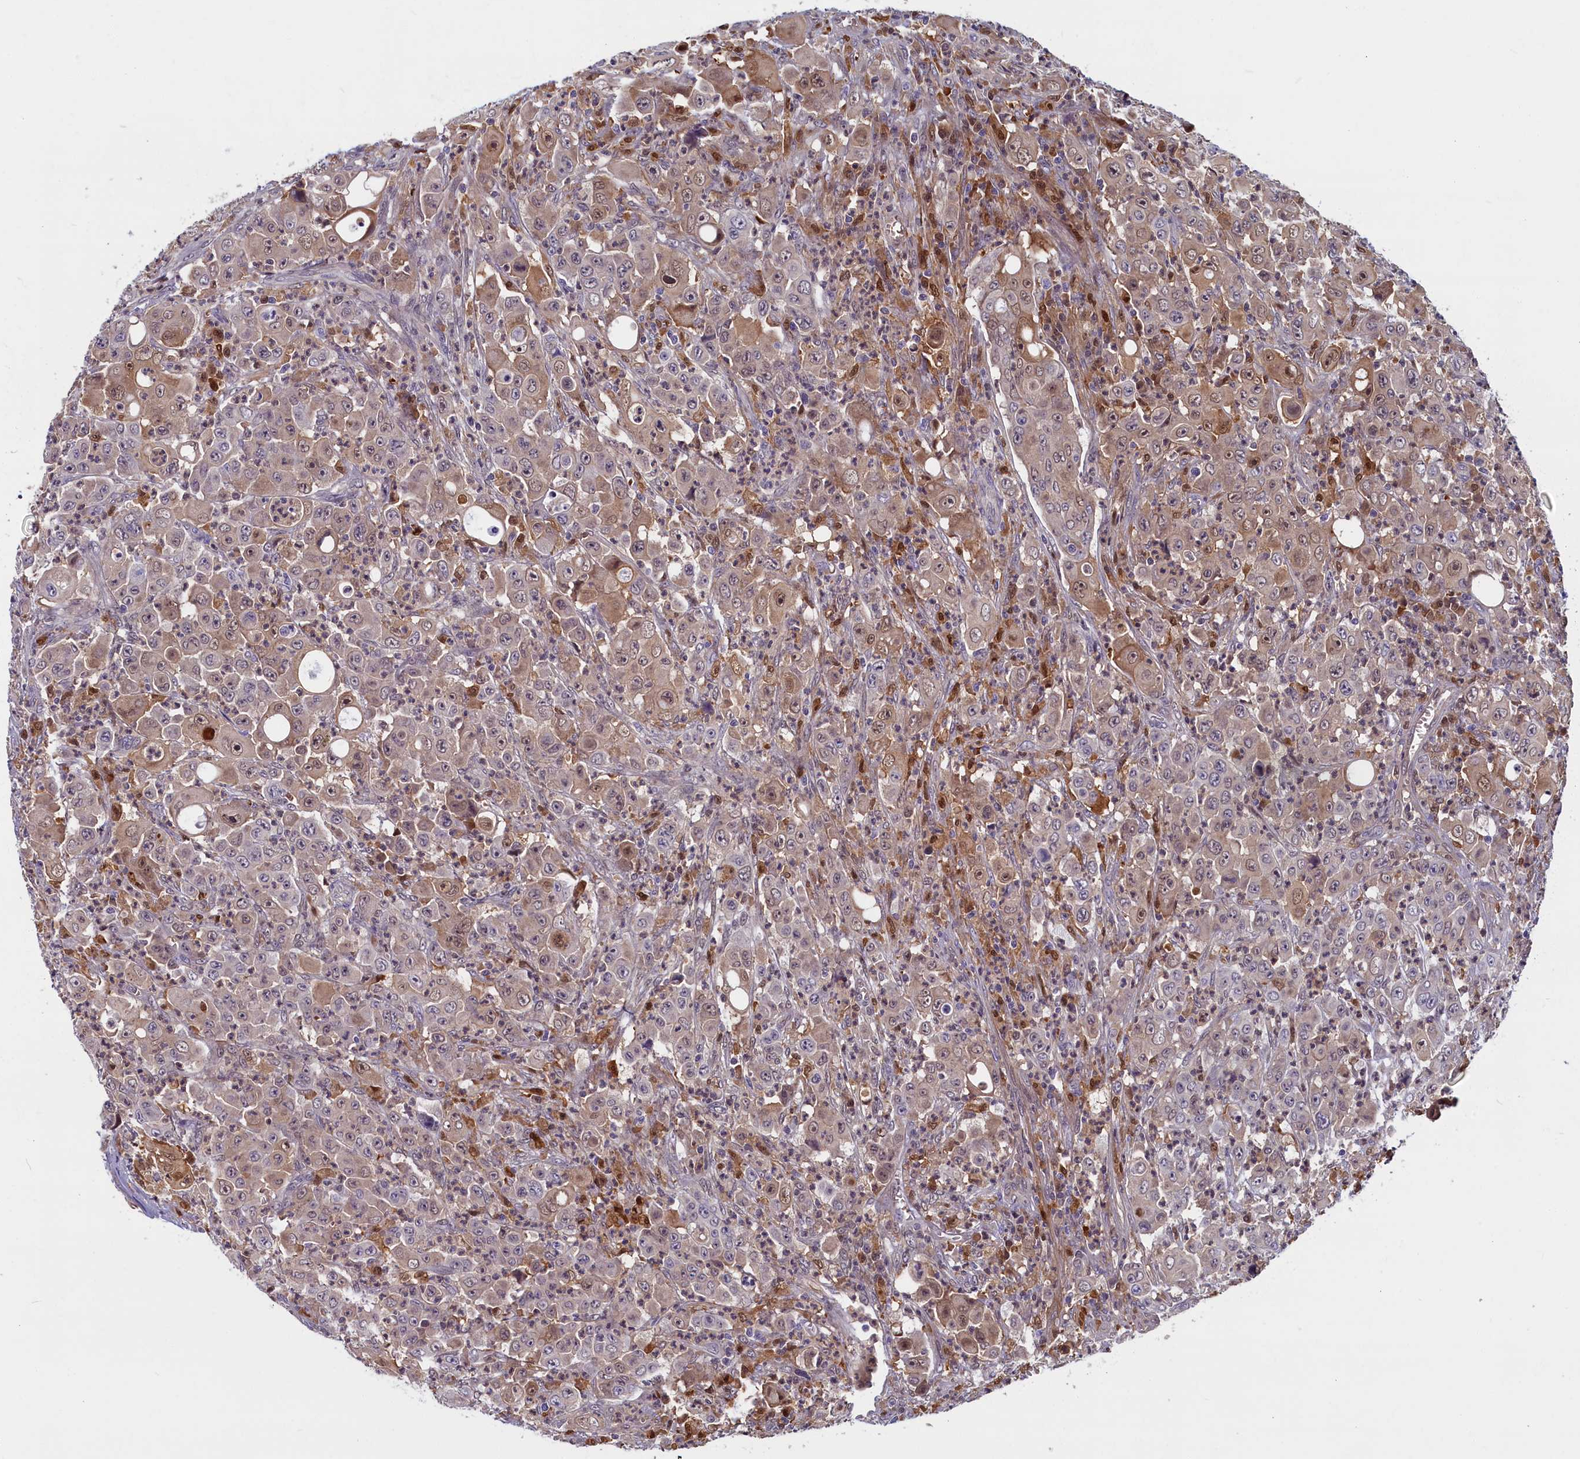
{"staining": {"intensity": "weak", "quantity": ">75%", "location": "cytoplasmic/membranous,nuclear"}, "tissue": "colorectal cancer", "cell_type": "Tumor cells", "image_type": "cancer", "snomed": [{"axis": "morphology", "description": "Adenocarcinoma, NOS"}, {"axis": "topography", "description": "Colon"}], "caption": "IHC micrograph of colorectal cancer (adenocarcinoma) stained for a protein (brown), which displays low levels of weak cytoplasmic/membranous and nuclear staining in approximately >75% of tumor cells.", "gene": "BLVRB", "patient": {"sex": "male", "age": 51}}